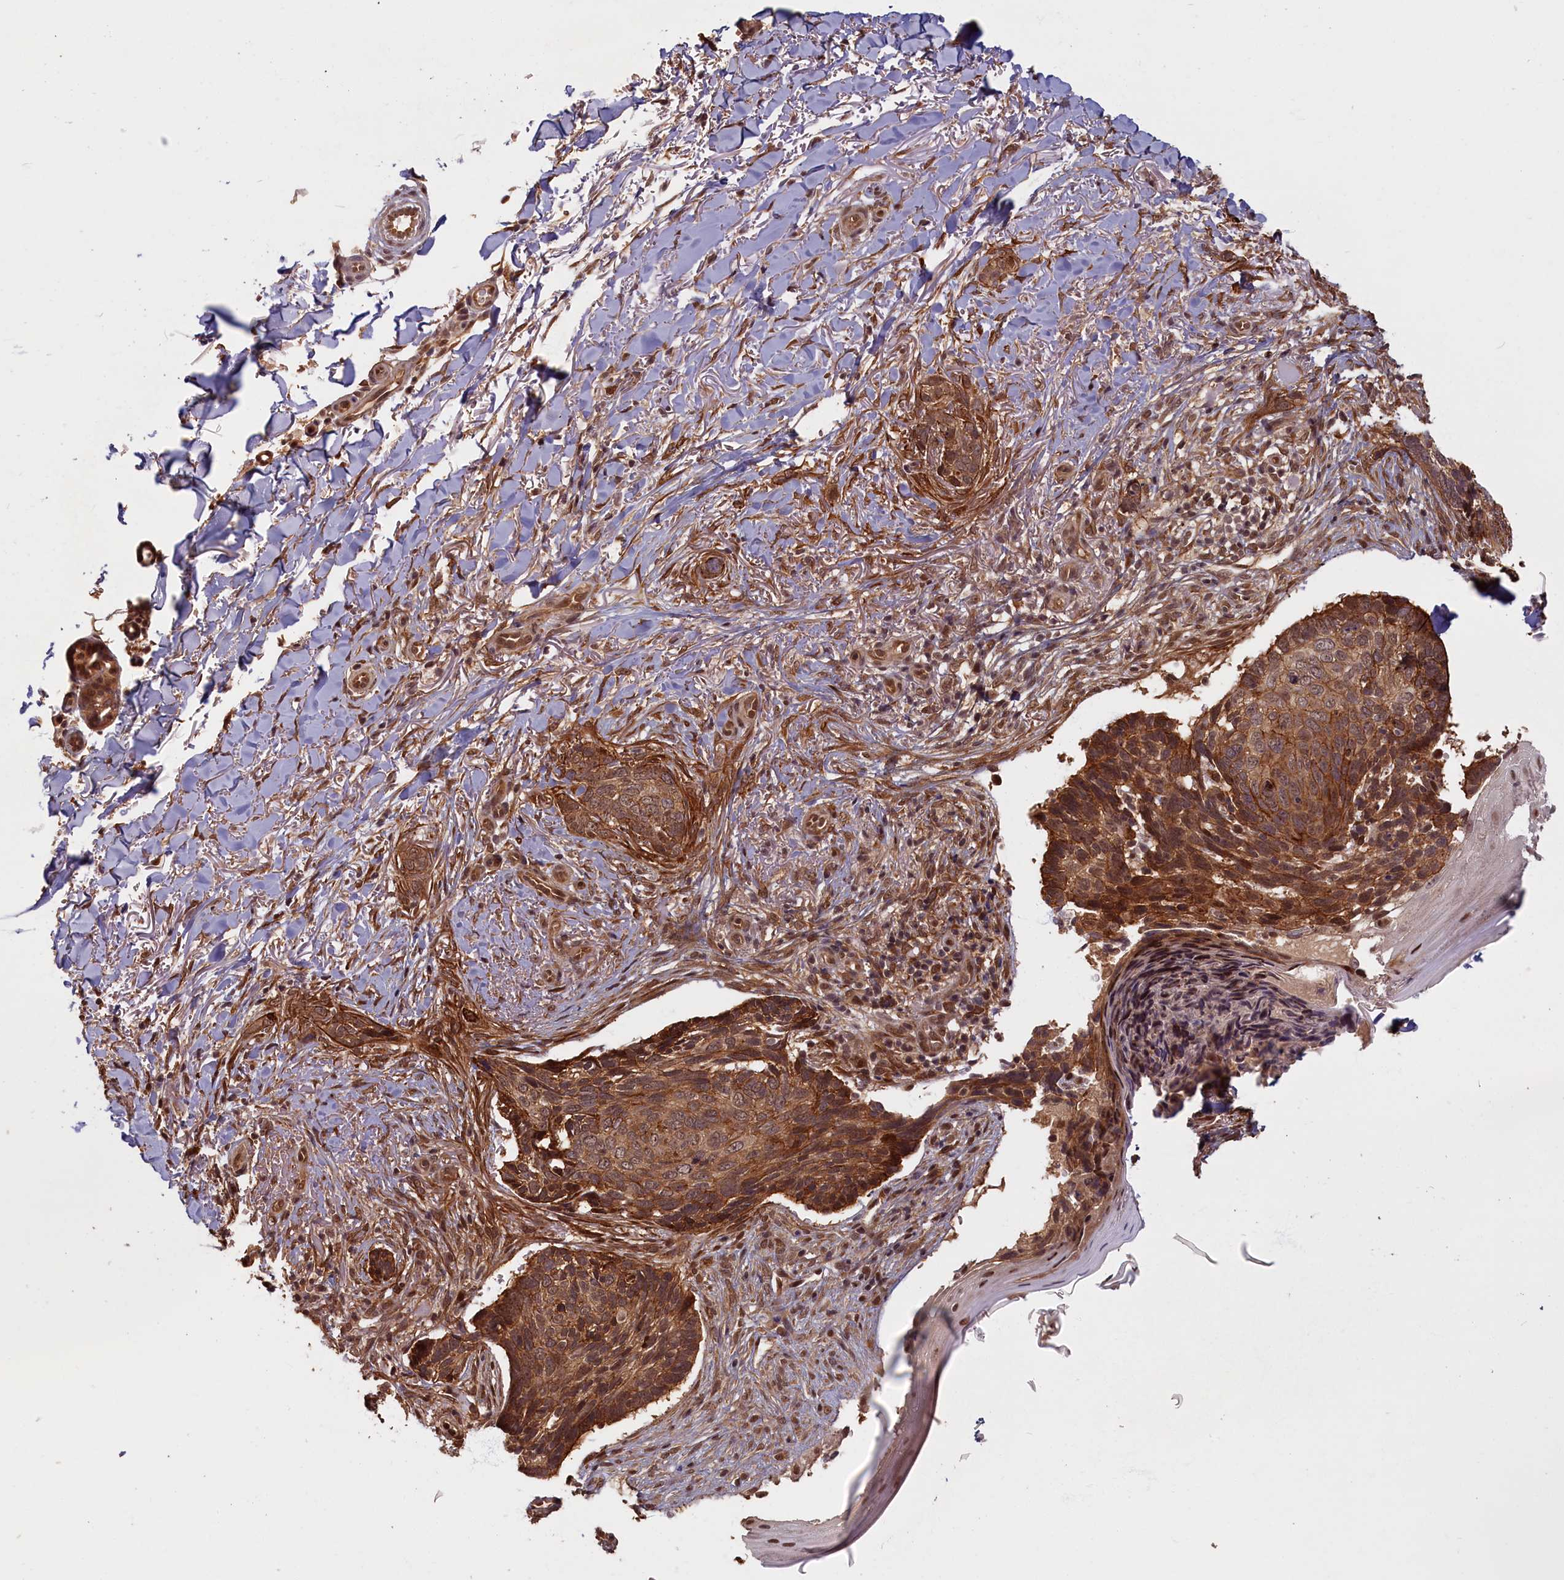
{"staining": {"intensity": "moderate", "quantity": ">75%", "location": "cytoplasmic/membranous"}, "tissue": "skin cancer", "cell_type": "Tumor cells", "image_type": "cancer", "snomed": [{"axis": "morphology", "description": "Normal tissue, NOS"}, {"axis": "morphology", "description": "Basal cell carcinoma"}, {"axis": "topography", "description": "Skin"}], "caption": "Tumor cells display medium levels of moderate cytoplasmic/membranous staining in approximately >75% of cells in human skin cancer. (DAB = brown stain, brightfield microscopy at high magnification).", "gene": "HIF3A", "patient": {"sex": "female", "age": 67}}